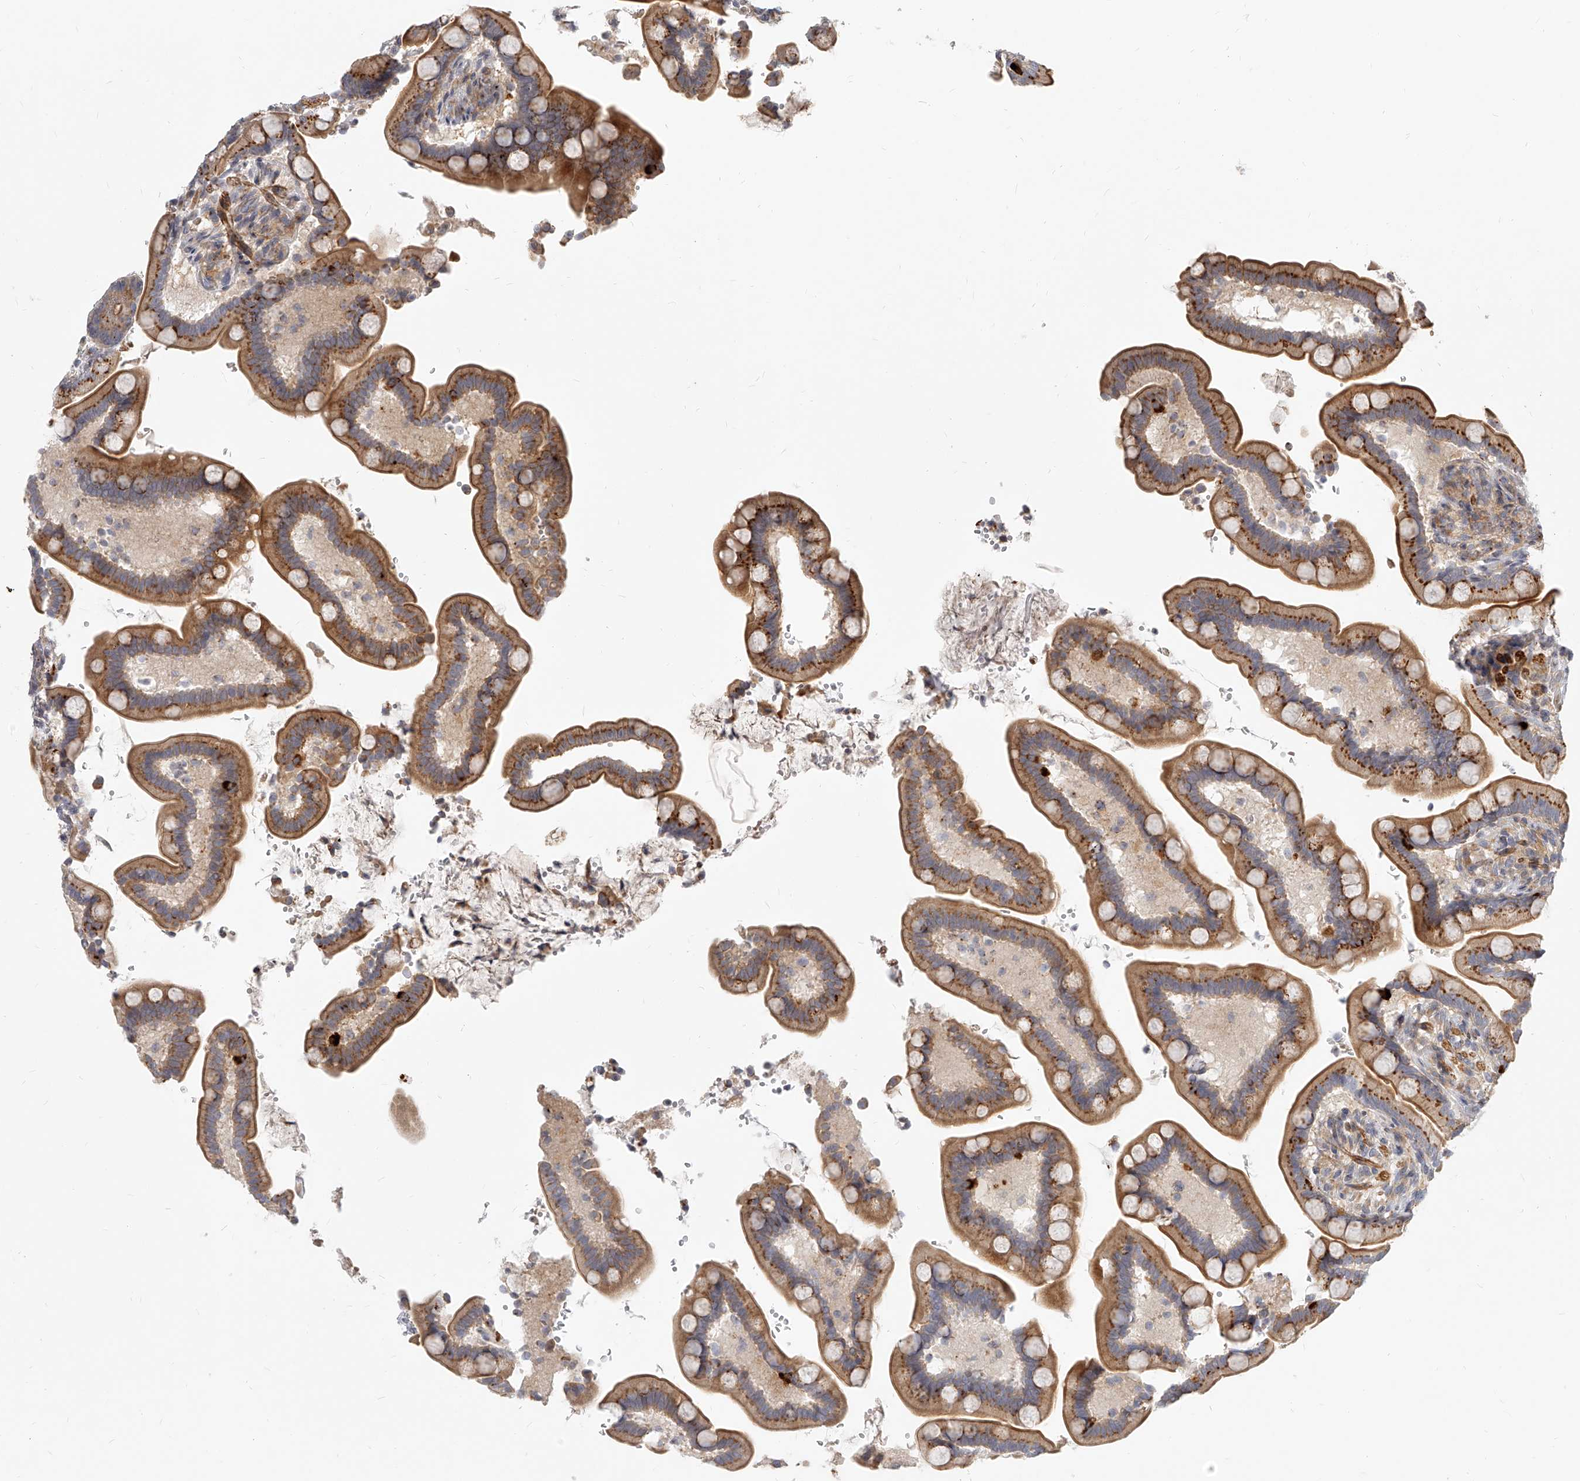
{"staining": {"intensity": "weak", "quantity": ">75%", "location": "cytoplasmic/membranous"}, "tissue": "colon", "cell_type": "Endothelial cells", "image_type": "normal", "snomed": [{"axis": "morphology", "description": "Normal tissue, NOS"}, {"axis": "topography", "description": "Smooth muscle"}, {"axis": "topography", "description": "Colon"}], "caption": "Protein expression by immunohistochemistry displays weak cytoplasmic/membranous expression in approximately >75% of endothelial cells in unremarkable colon. Using DAB (3,3'-diaminobenzidine) (brown) and hematoxylin (blue) stains, captured at high magnification using brightfield microscopy.", "gene": "SLC37A1", "patient": {"sex": "male", "age": 73}}